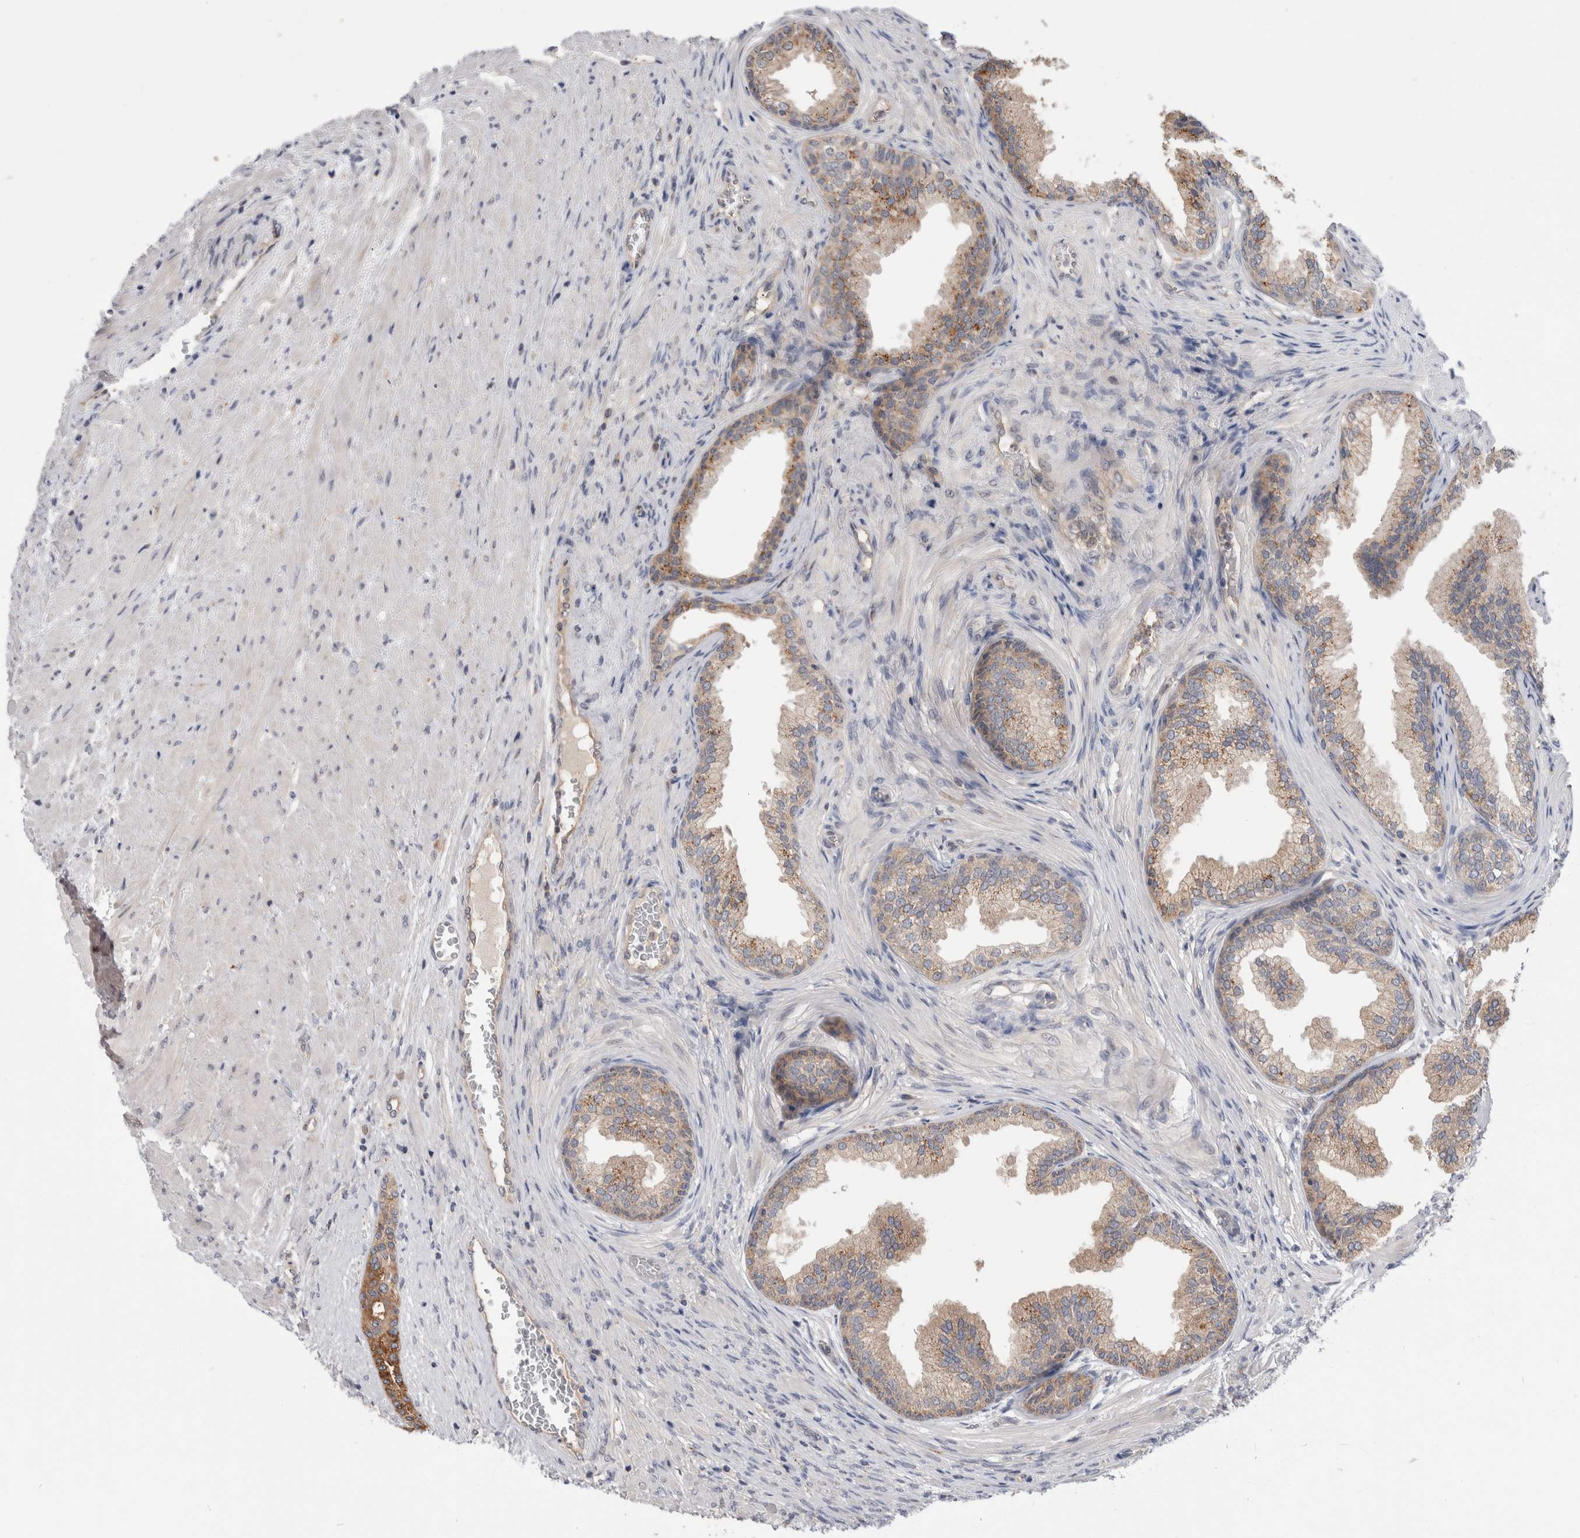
{"staining": {"intensity": "weak", "quantity": ">75%", "location": "cytoplasmic/membranous"}, "tissue": "prostate", "cell_type": "Glandular cells", "image_type": "normal", "snomed": [{"axis": "morphology", "description": "Normal tissue, NOS"}, {"axis": "topography", "description": "Prostate"}], "caption": "Weak cytoplasmic/membranous expression is identified in approximately >75% of glandular cells in normal prostate.", "gene": "MRPL37", "patient": {"sex": "male", "age": 76}}